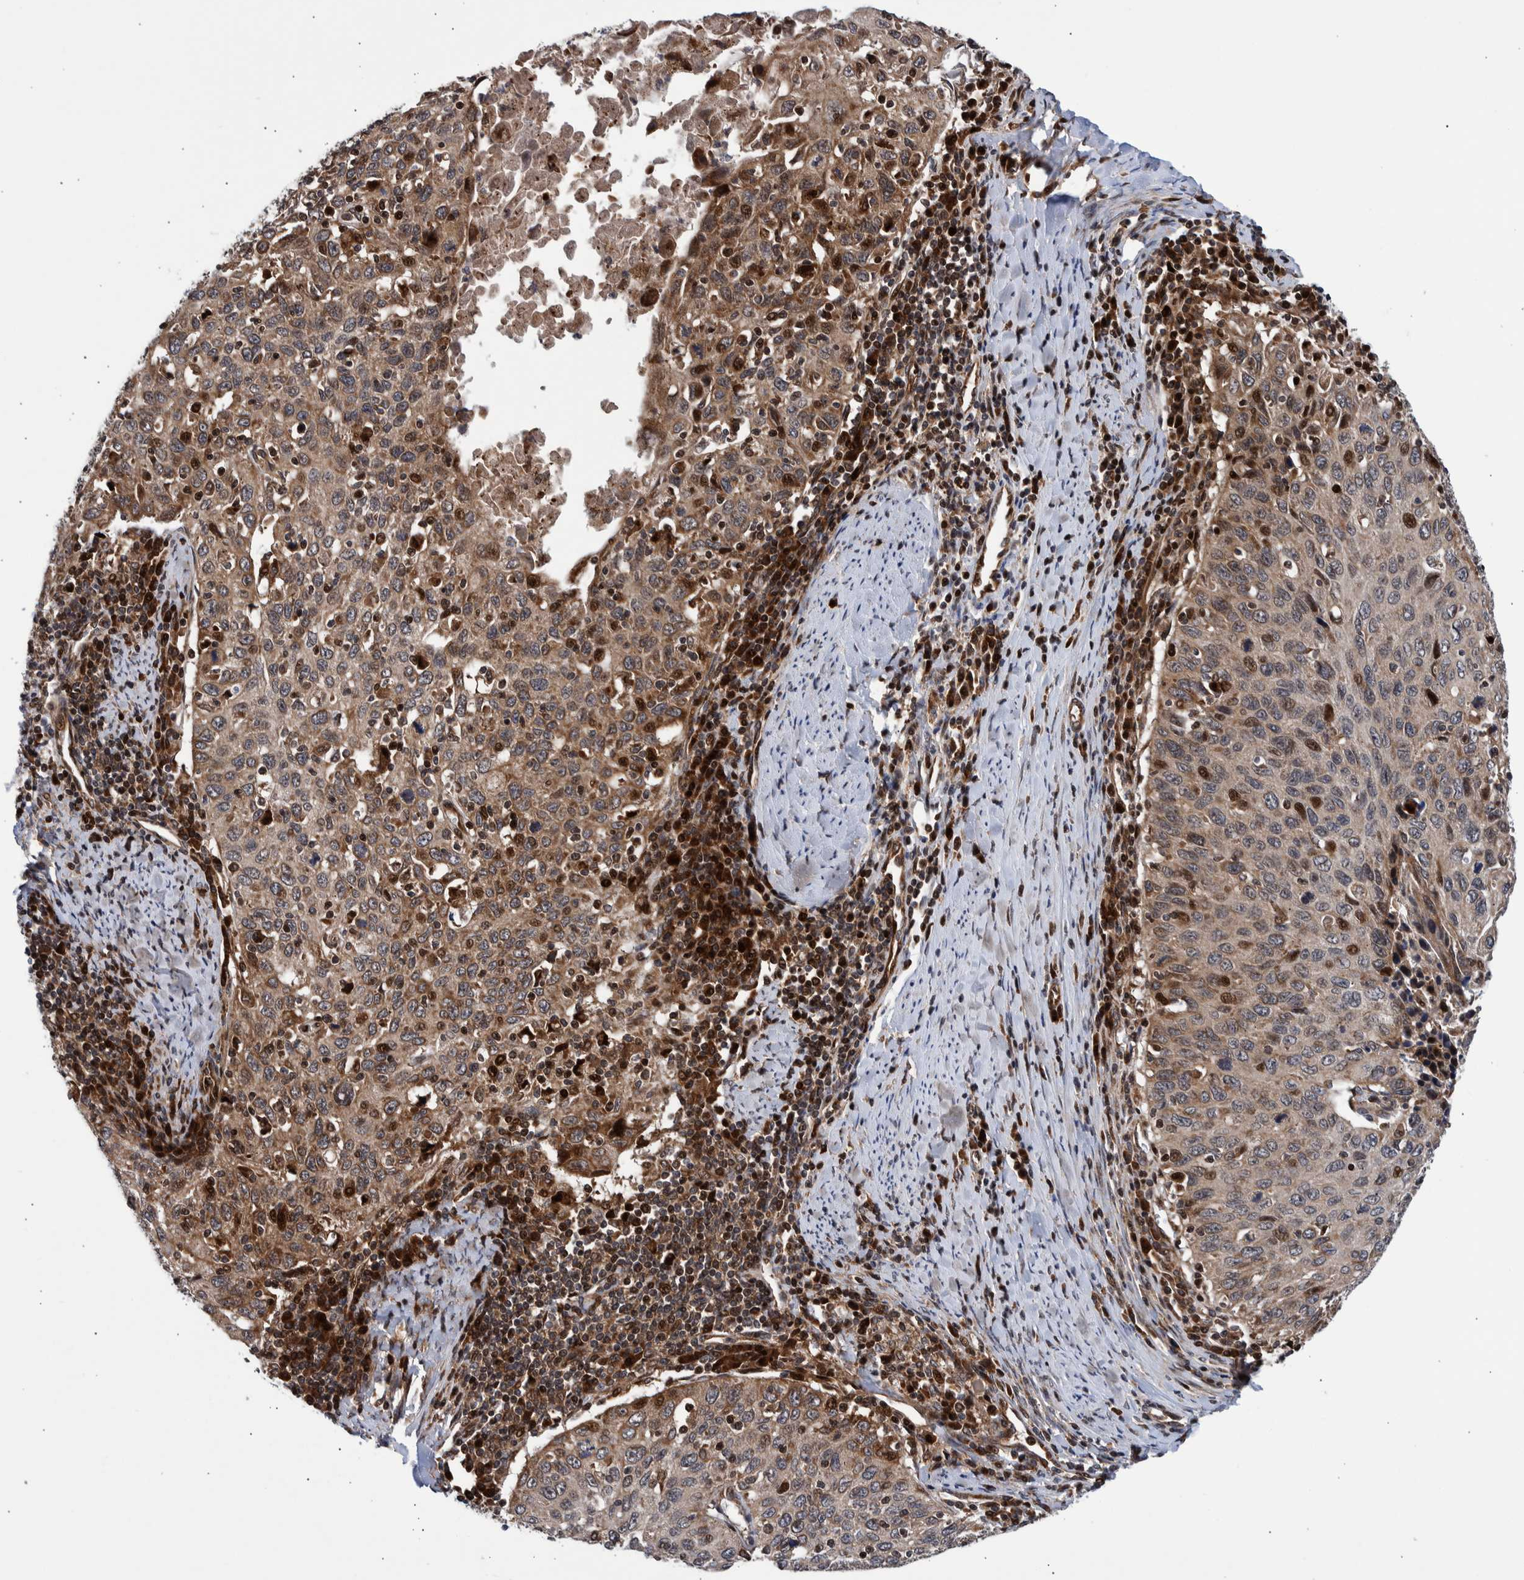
{"staining": {"intensity": "weak", "quantity": "25%-75%", "location": "cytoplasmic/membranous,nuclear"}, "tissue": "cervical cancer", "cell_type": "Tumor cells", "image_type": "cancer", "snomed": [{"axis": "morphology", "description": "Squamous cell carcinoma, NOS"}, {"axis": "topography", "description": "Cervix"}], "caption": "A brown stain labels weak cytoplasmic/membranous and nuclear expression of a protein in human cervical squamous cell carcinoma tumor cells.", "gene": "SHISA6", "patient": {"sex": "female", "age": 53}}